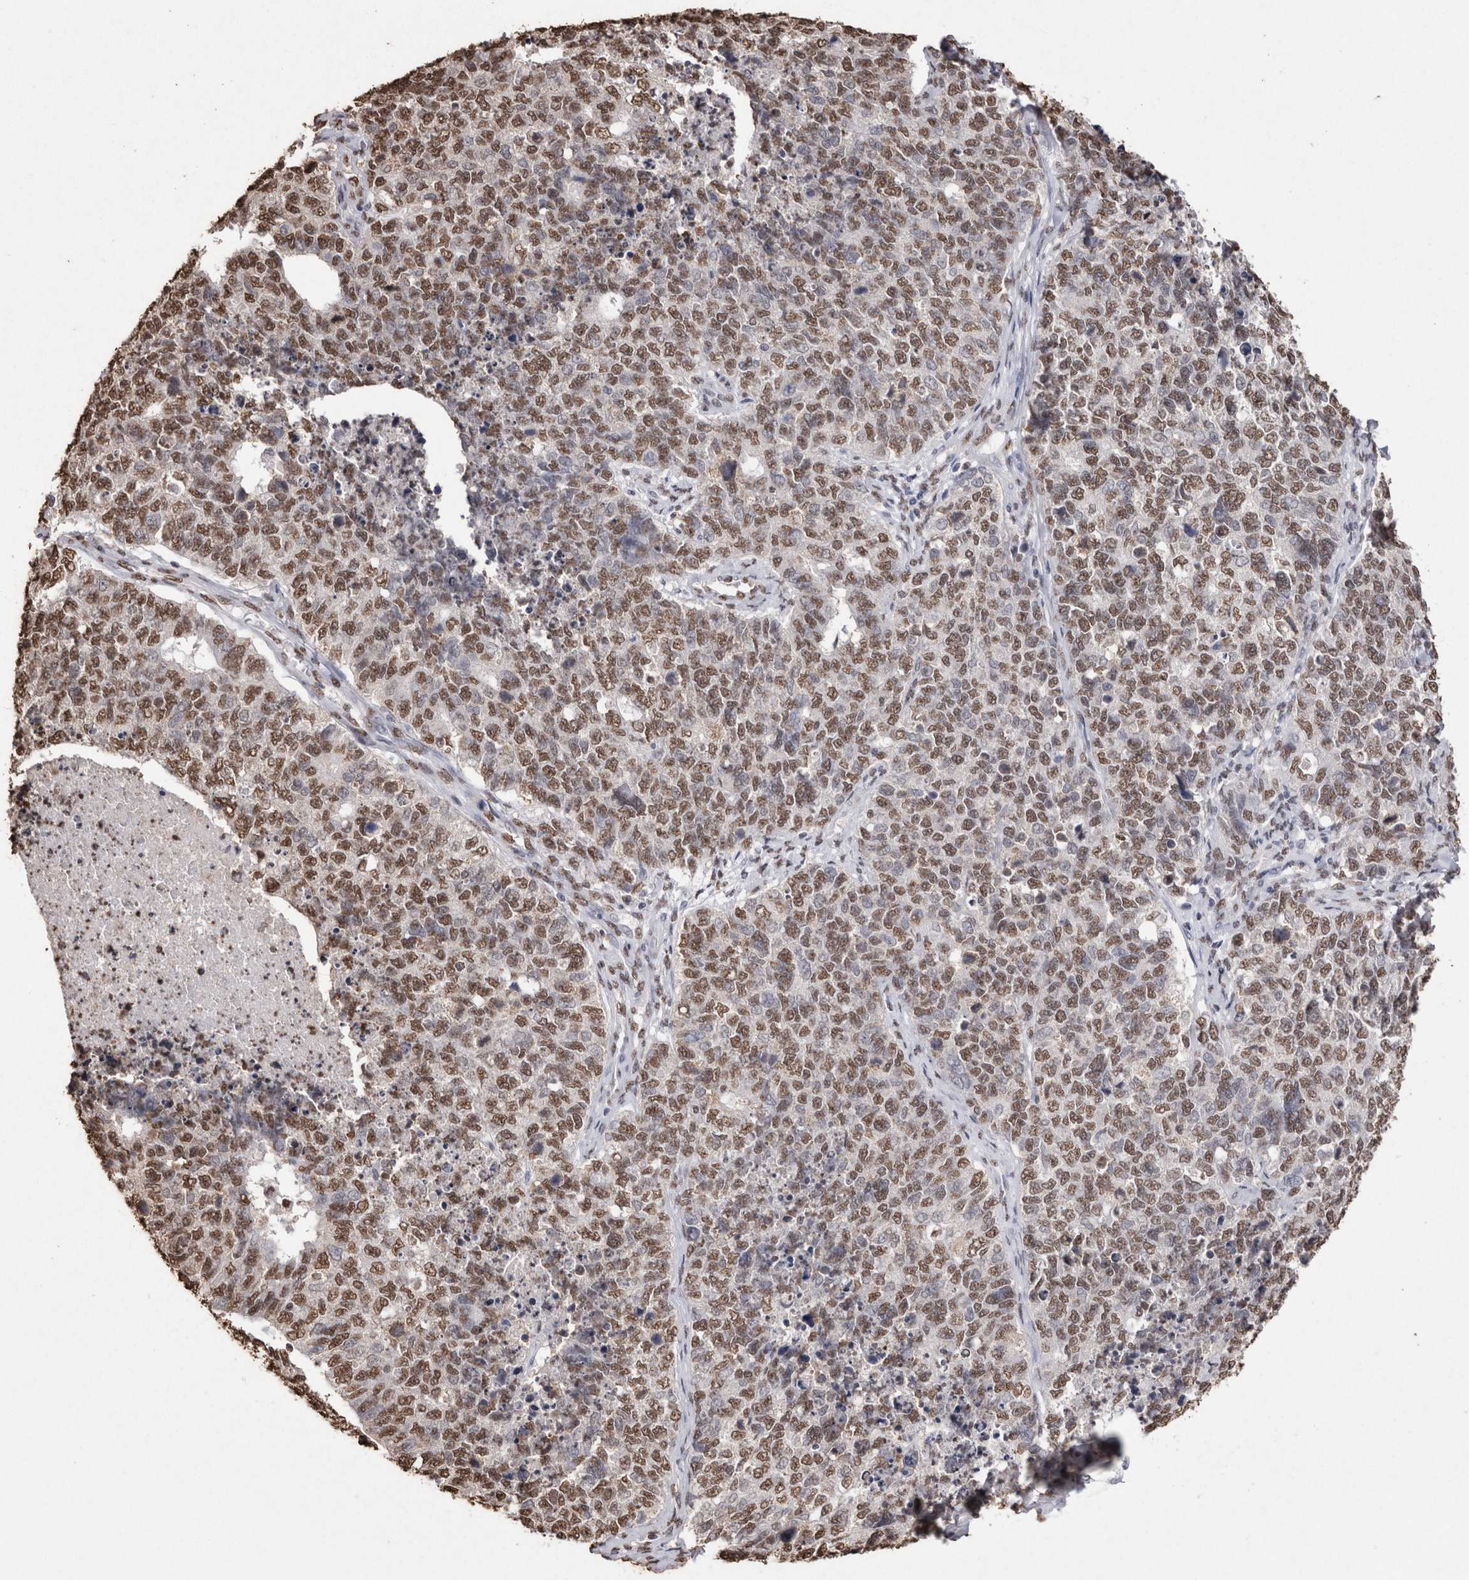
{"staining": {"intensity": "moderate", "quantity": ">75%", "location": "nuclear"}, "tissue": "cervical cancer", "cell_type": "Tumor cells", "image_type": "cancer", "snomed": [{"axis": "morphology", "description": "Squamous cell carcinoma, NOS"}, {"axis": "topography", "description": "Cervix"}], "caption": "Immunohistochemistry (IHC) (DAB (3,3'-diaminobenzidine)) staining of human squamous cell carcinoma (cervical) displays moderate nuclear protein positivity in about >75% of tumor cells. The protein is shown in brown color, while the nuclei are stained blue.", "gene": "NTHL1", "patient": {"sex": "female", "age": 63}}